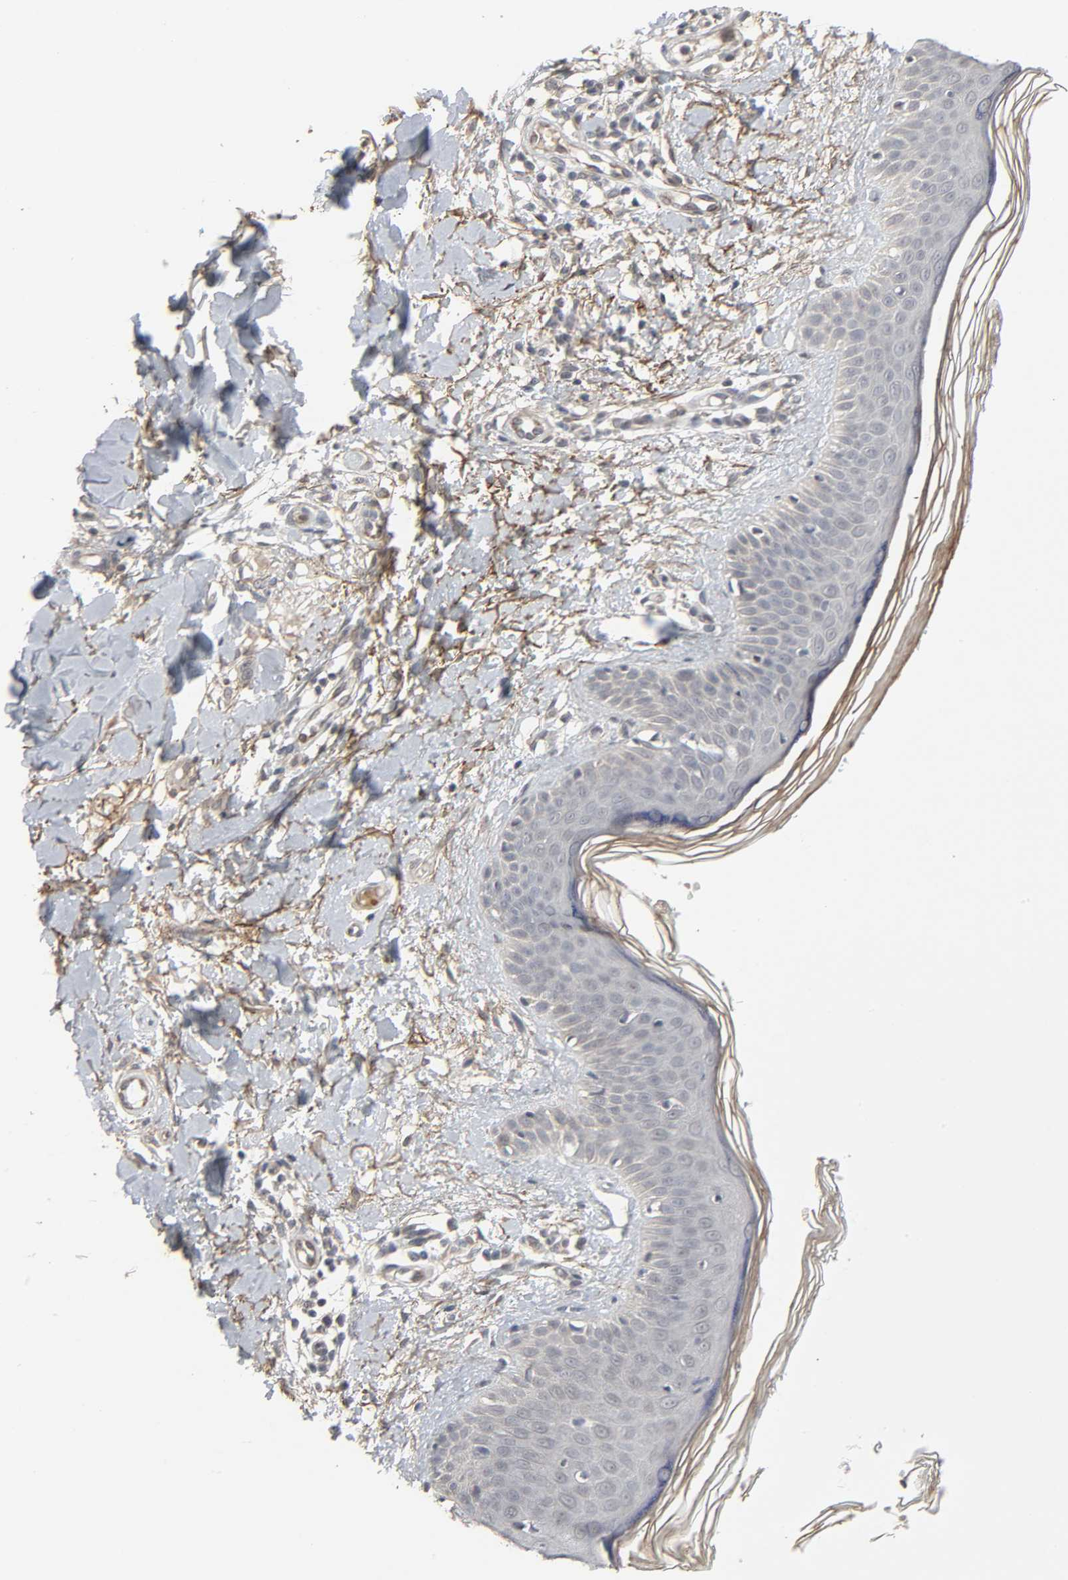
{"staining": {"intensity": "moderate", "quantity": ">75%", "location": "cytoplasmic/membranous"}, "tissue": "skin", "cell_type": "Fibroblasts", "image_type": "normal", "snomed": [{"axis": "morphology", "description": "Normal tissue, NOS"}, {"axis": "topography", "description": "Skin"}], "caption": "The immunohistochemical stain shows moderate cytoplasmic/membranous expression in fibroblasts of normal skin. (DAB = brown stain, brightfield microscopy at high magnification).", "gene": "ZNF222", "patient": {"sex": "female", "age": 56}}